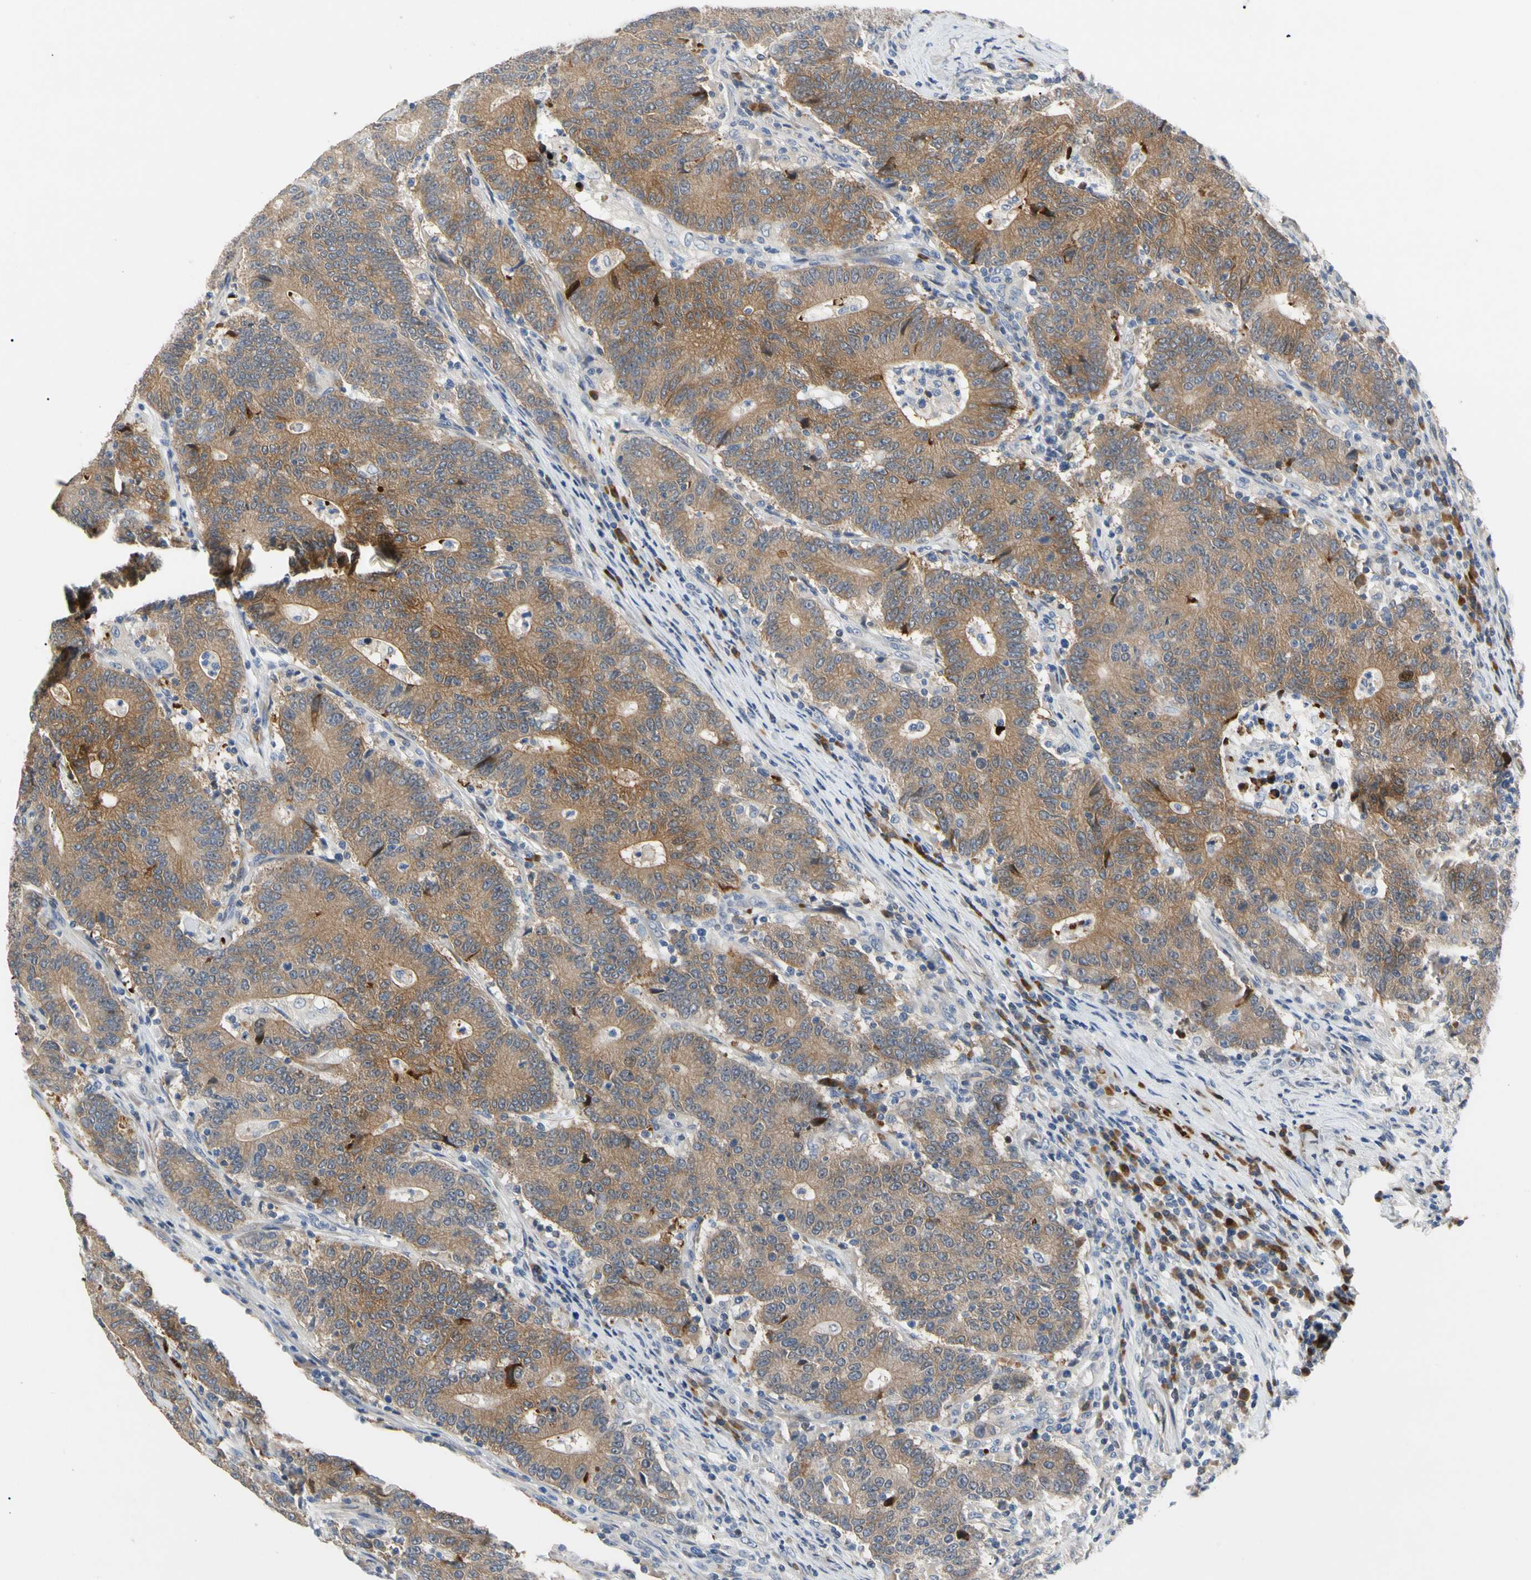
{"staining": {"intensity": "moderate", "quantity": ">75%", "location": "cytoplasmic/membranous"}, "tissue": "colorectal cancer", "cell_type": "Tumor cells", "image_type": "cancer", "snomed": [{"axis": "morphology", "description": "Normal tissue, NOS"}, {"axis": "morphology", "description": "Adenocarcinoma, NOS"}, {"axis": "topography", "description": "Colon"}], "caption": "The micrograph demonstrates immunohistochemical staining of colorectal cancer. There is moderate cytoplasmic/membranous positivity is identified in about >75% of tumor cells.", "gene": "HMGCR", "patient": {"sex": "female", "age": 75}}